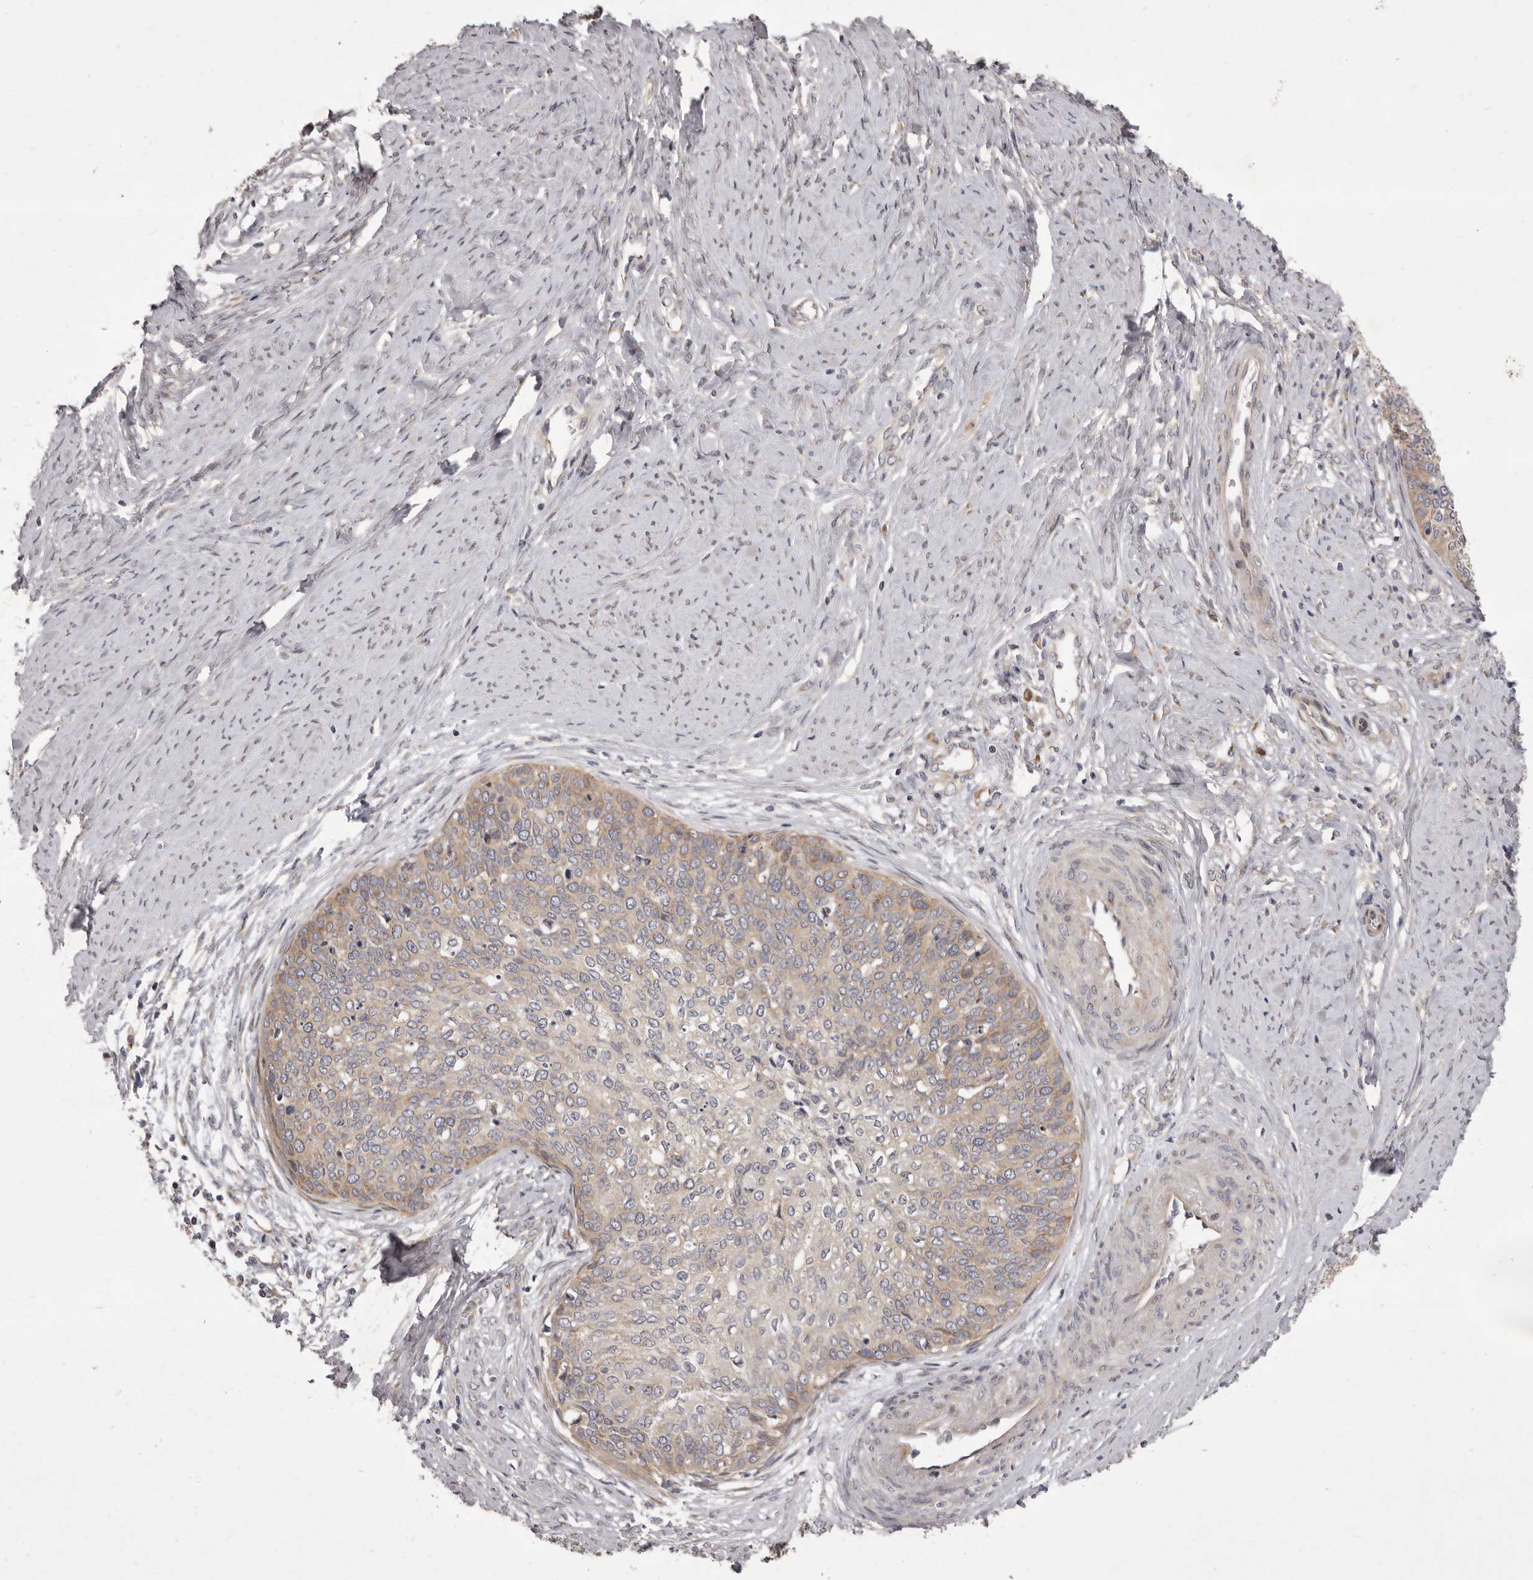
{"staining": {"intensity": "weak", "quantity": "<25%", "location": "cytoplasmic/membranous"}, "tissue": "cervical cancer", "cell_type": "Tumor cells", "image_type": "cancer", "snomed": [{"axis": "morphology", "description": "Squamous cell carcinoma, NOS"}, {"axis": "topography", "description": "Cervix"}], "caption": "Immunohistochemistry image of cervical cancer (squamous cell carcinoma) stained for a protein (brown), which displays no expression in tumor cells.", "gene": "TBC1D8B", "patient": {"sex": "female", "age": 37}}